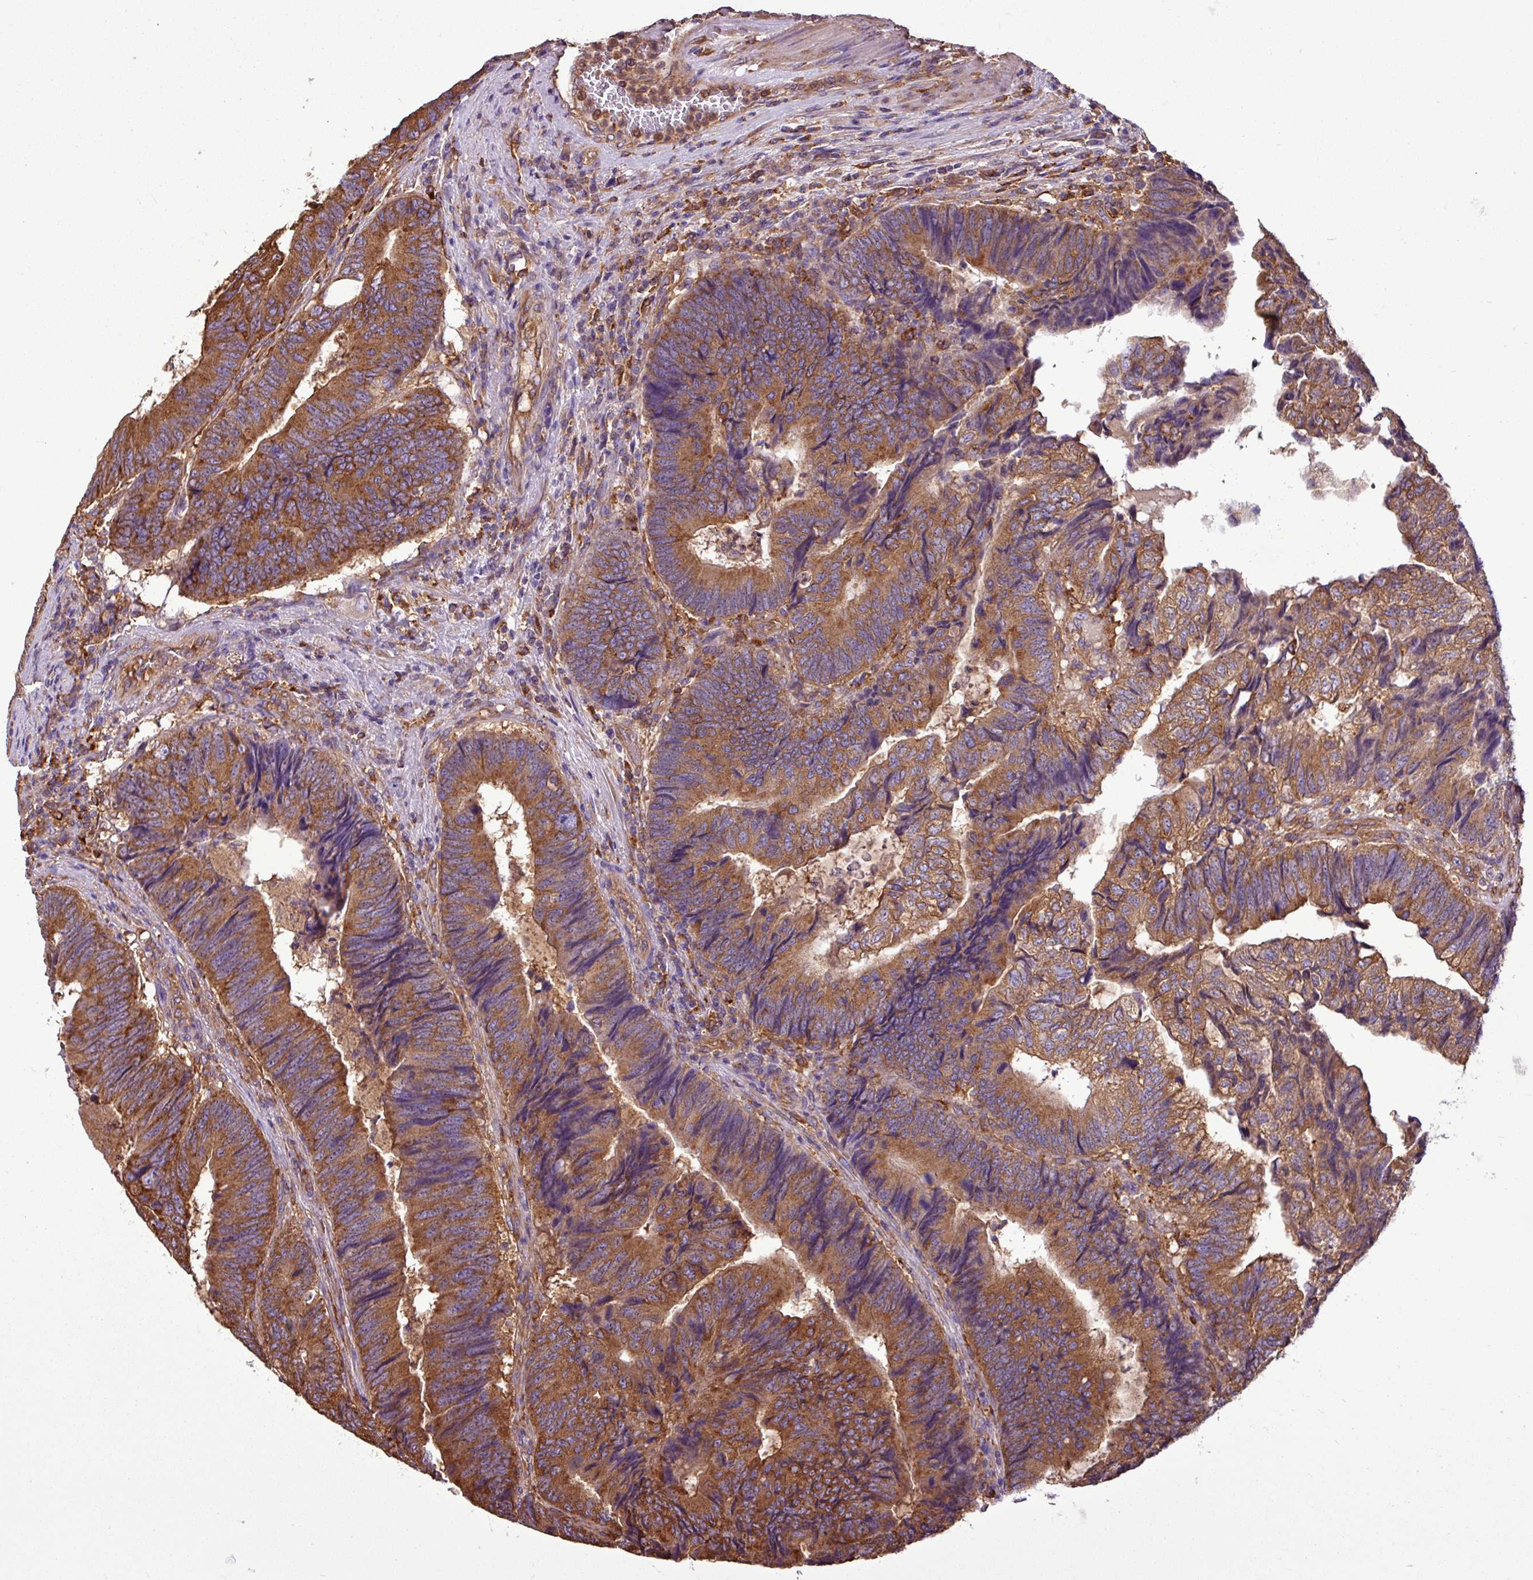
{"staining": {"intensity": "moderate", "quantity": ">75%", "location": "cytoplasmic/membranous"}, "tissue": "colorectal cancer", "cell_type": "Tumor cells", "image_type": "cancer", "snomed": [{"axis": "morphology", "description": "Adenocarcinoma, NOS"}, {"axis": "topography", "description": "Colon"}], "caption": "The micrograph displays a brown stain indicating the presence of a protein in the cytoplasmic/membranous of tumor cells in colorectal adenocarcinoma.", "gene": "PACSIN2", "patient": {"sex": "female", "age": 67}}